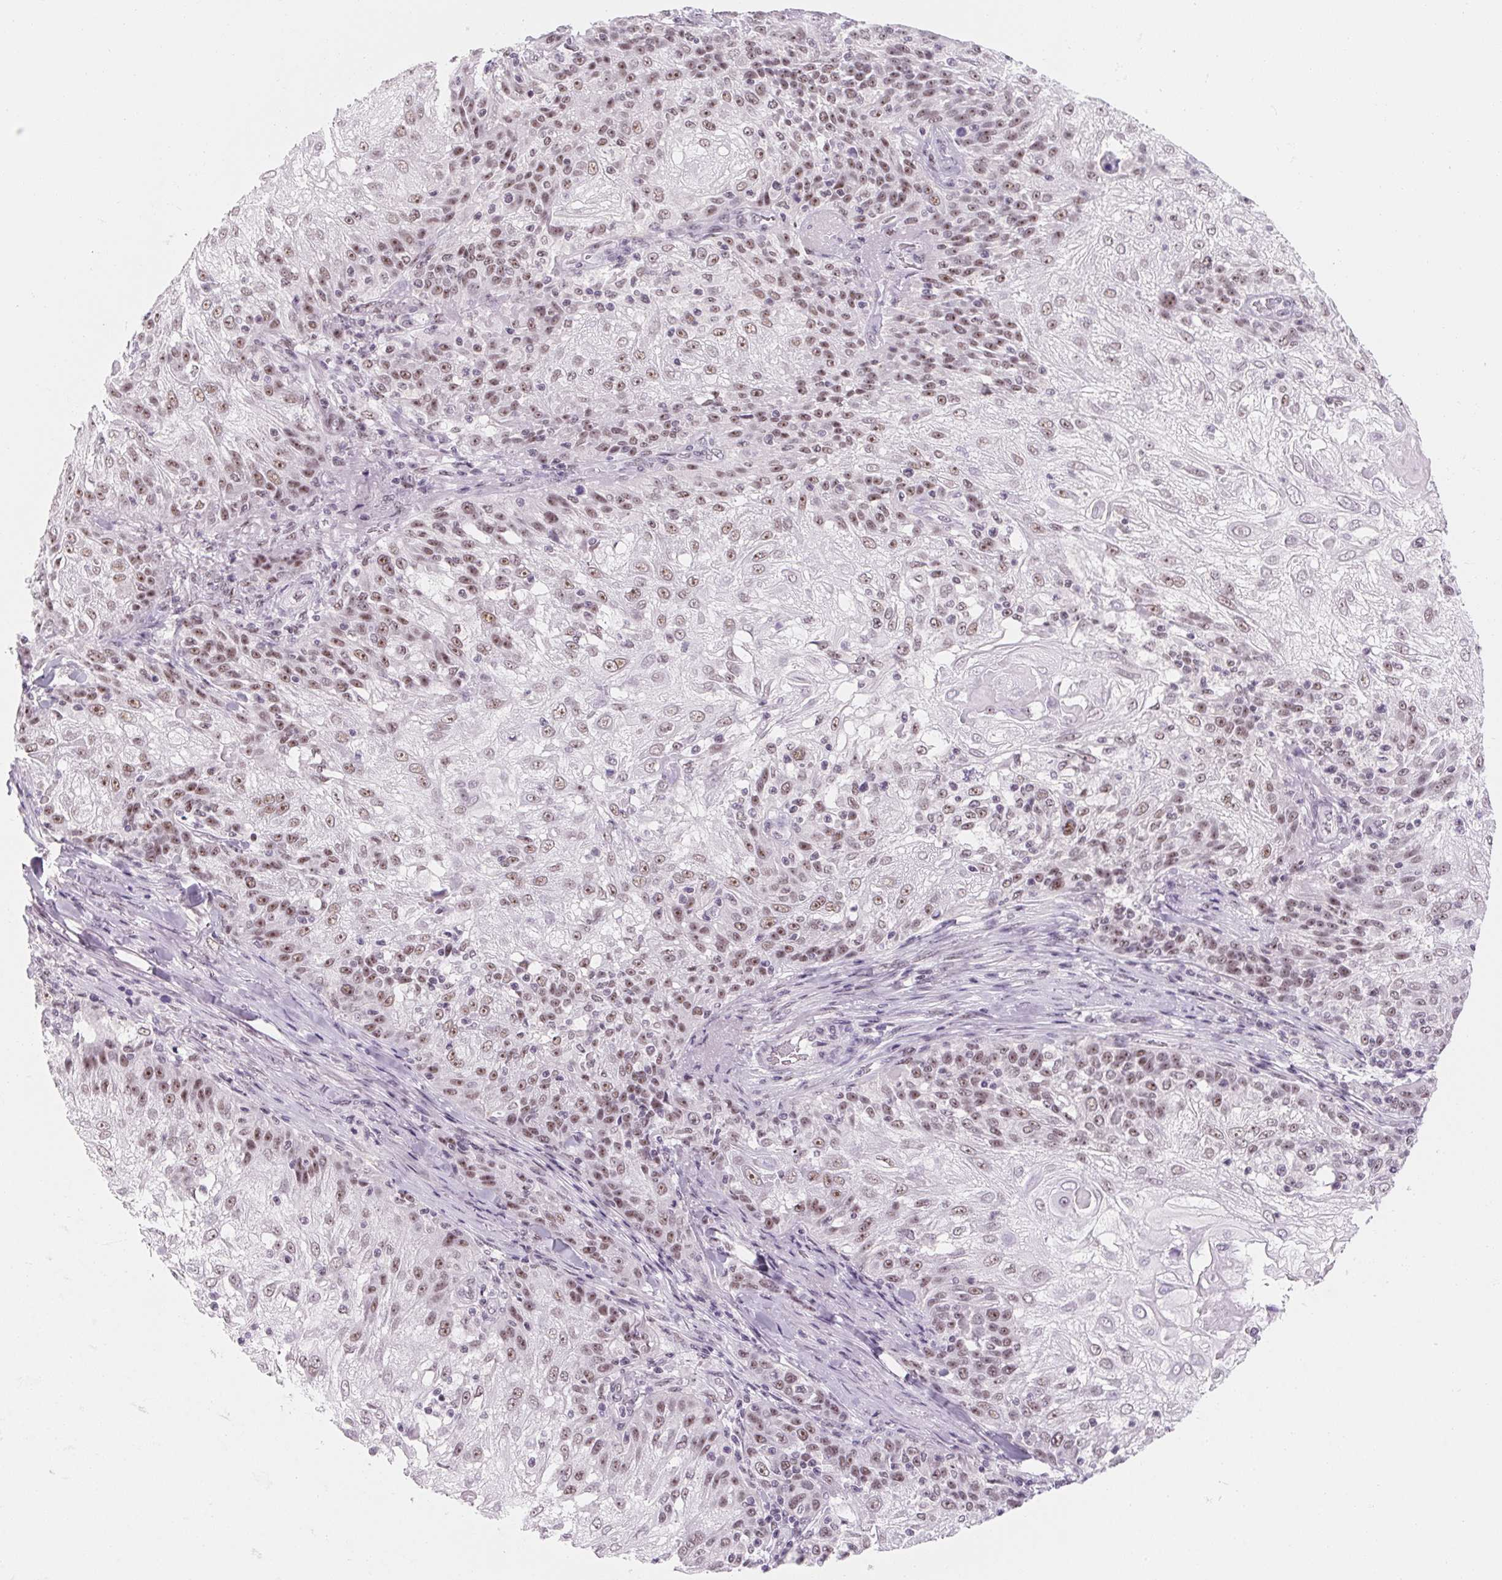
{"staining": {"intensity": "weak", "quantity": ">75%", "location": "nuclear"}, "tissue": "skin cancer", "cell_type": "Tumor cells", "image_type": "cancer", "snomed": [{"axis": "morphology", "description": "Normal tissue, NOS"}, {"axis": "morphology", "description": "Squamous cell carcinoma, NOS"}, {"axis": "topography", "description": "Skin"}], "caption": "Skin cancer was stained to show a protein in brown. There is low levels of weak nuclear staining in approximately >75% of tumor cells. (Stains: DAB (3,3'-diaminobenzidine) in brown, nuclei in blue, Microscopy: brightfield microscopy at high magnification).", "gene": "ZIC4", "patient": {"sex": "female", "age": 83}}